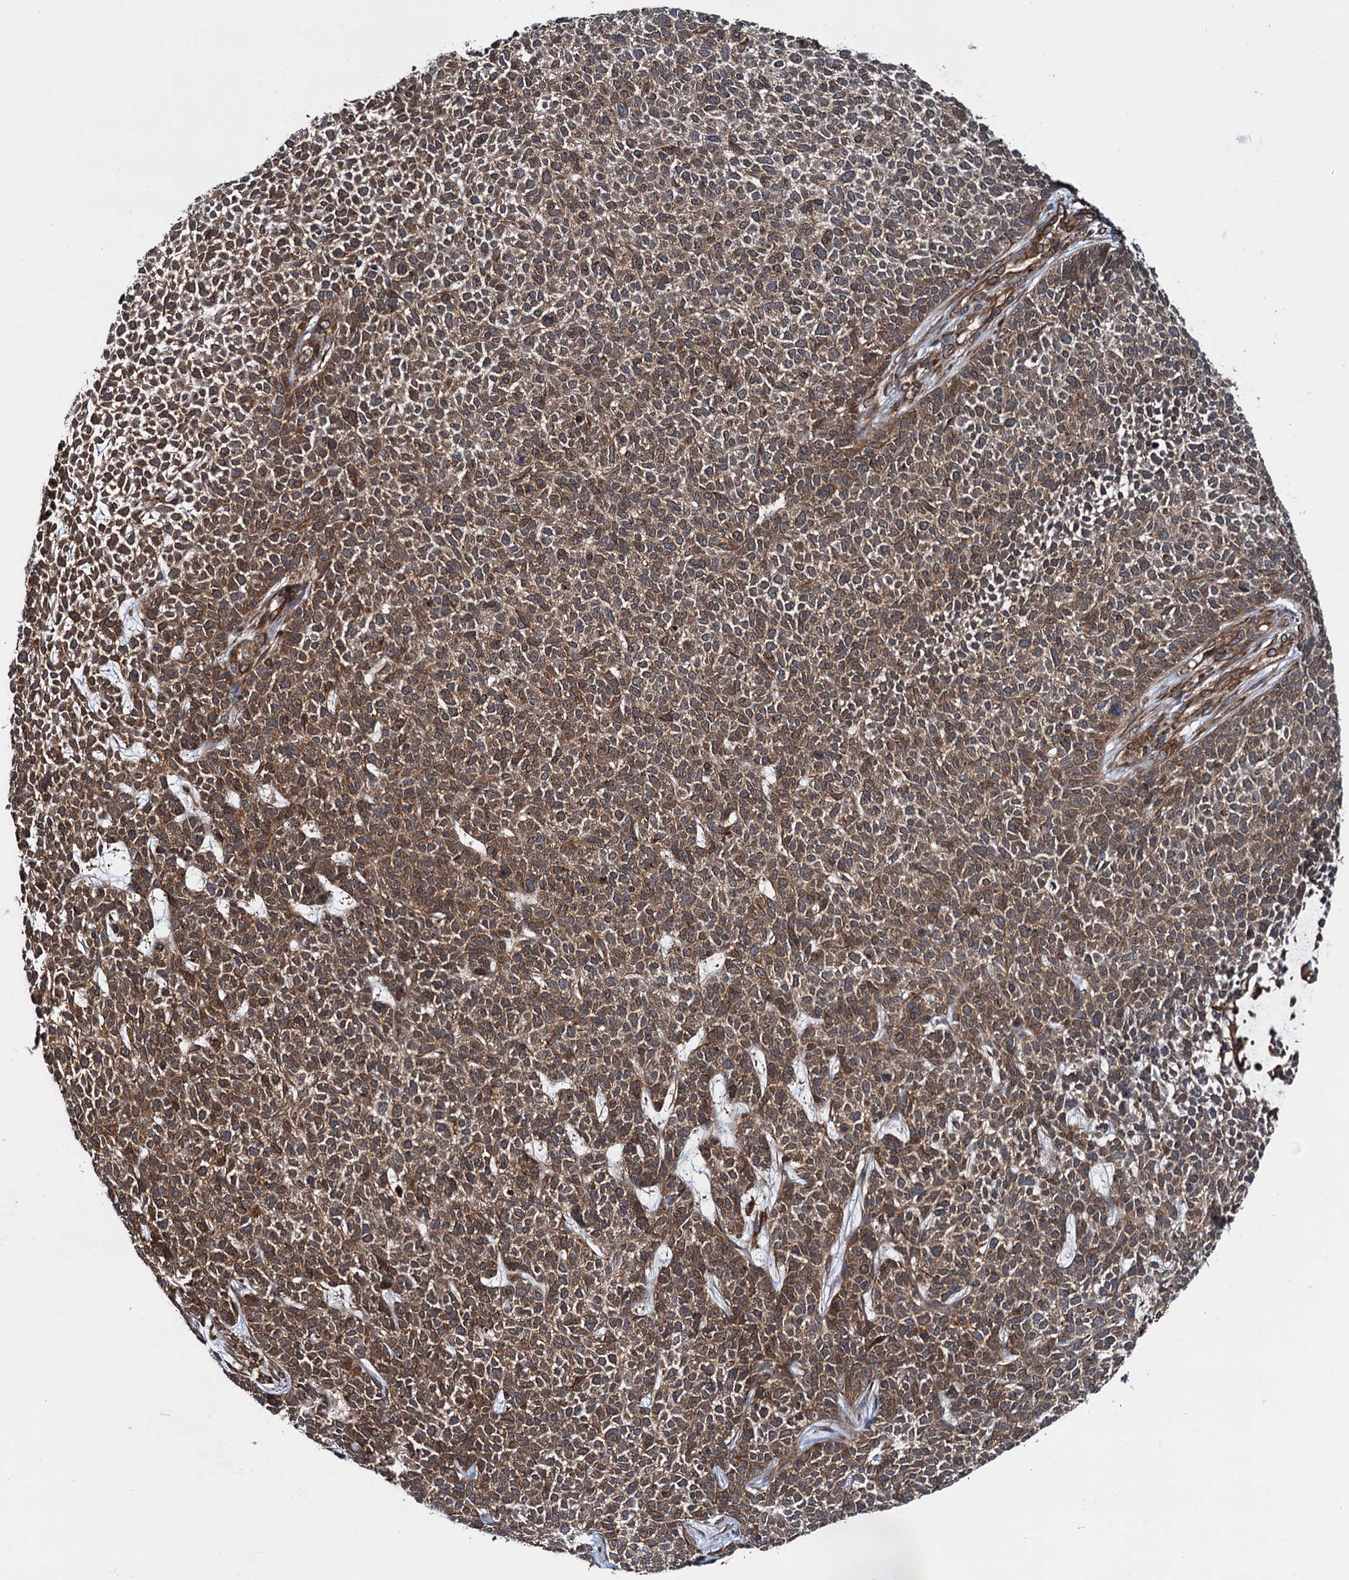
{"staining": {"intensity": "moderate", "quantity": ">75%", "location": "cytoplasmic/membranous"}, "tissue": "skin cancer", "cell_type": "Tumor cells", "image_type": "cancer", "snomed": [{"axis": "morphology", "description": "Basal cell carcinoma"}, {"axis": "topography", "description": "Skin"}], "caption": "Protein expression by immunohistochemistry demonstrates moderate cytoplasmic/membranous positivity in approximately >75% of tumor cells in skin cancer (basal cell carcinoma). The staining is performed using DAB brown chromogen to label protein expression. The nuclei are counter-stained blue using hematoxylin.", "gene": "ZFYVE19", "patient": {"sex": "female", "age": 84}}